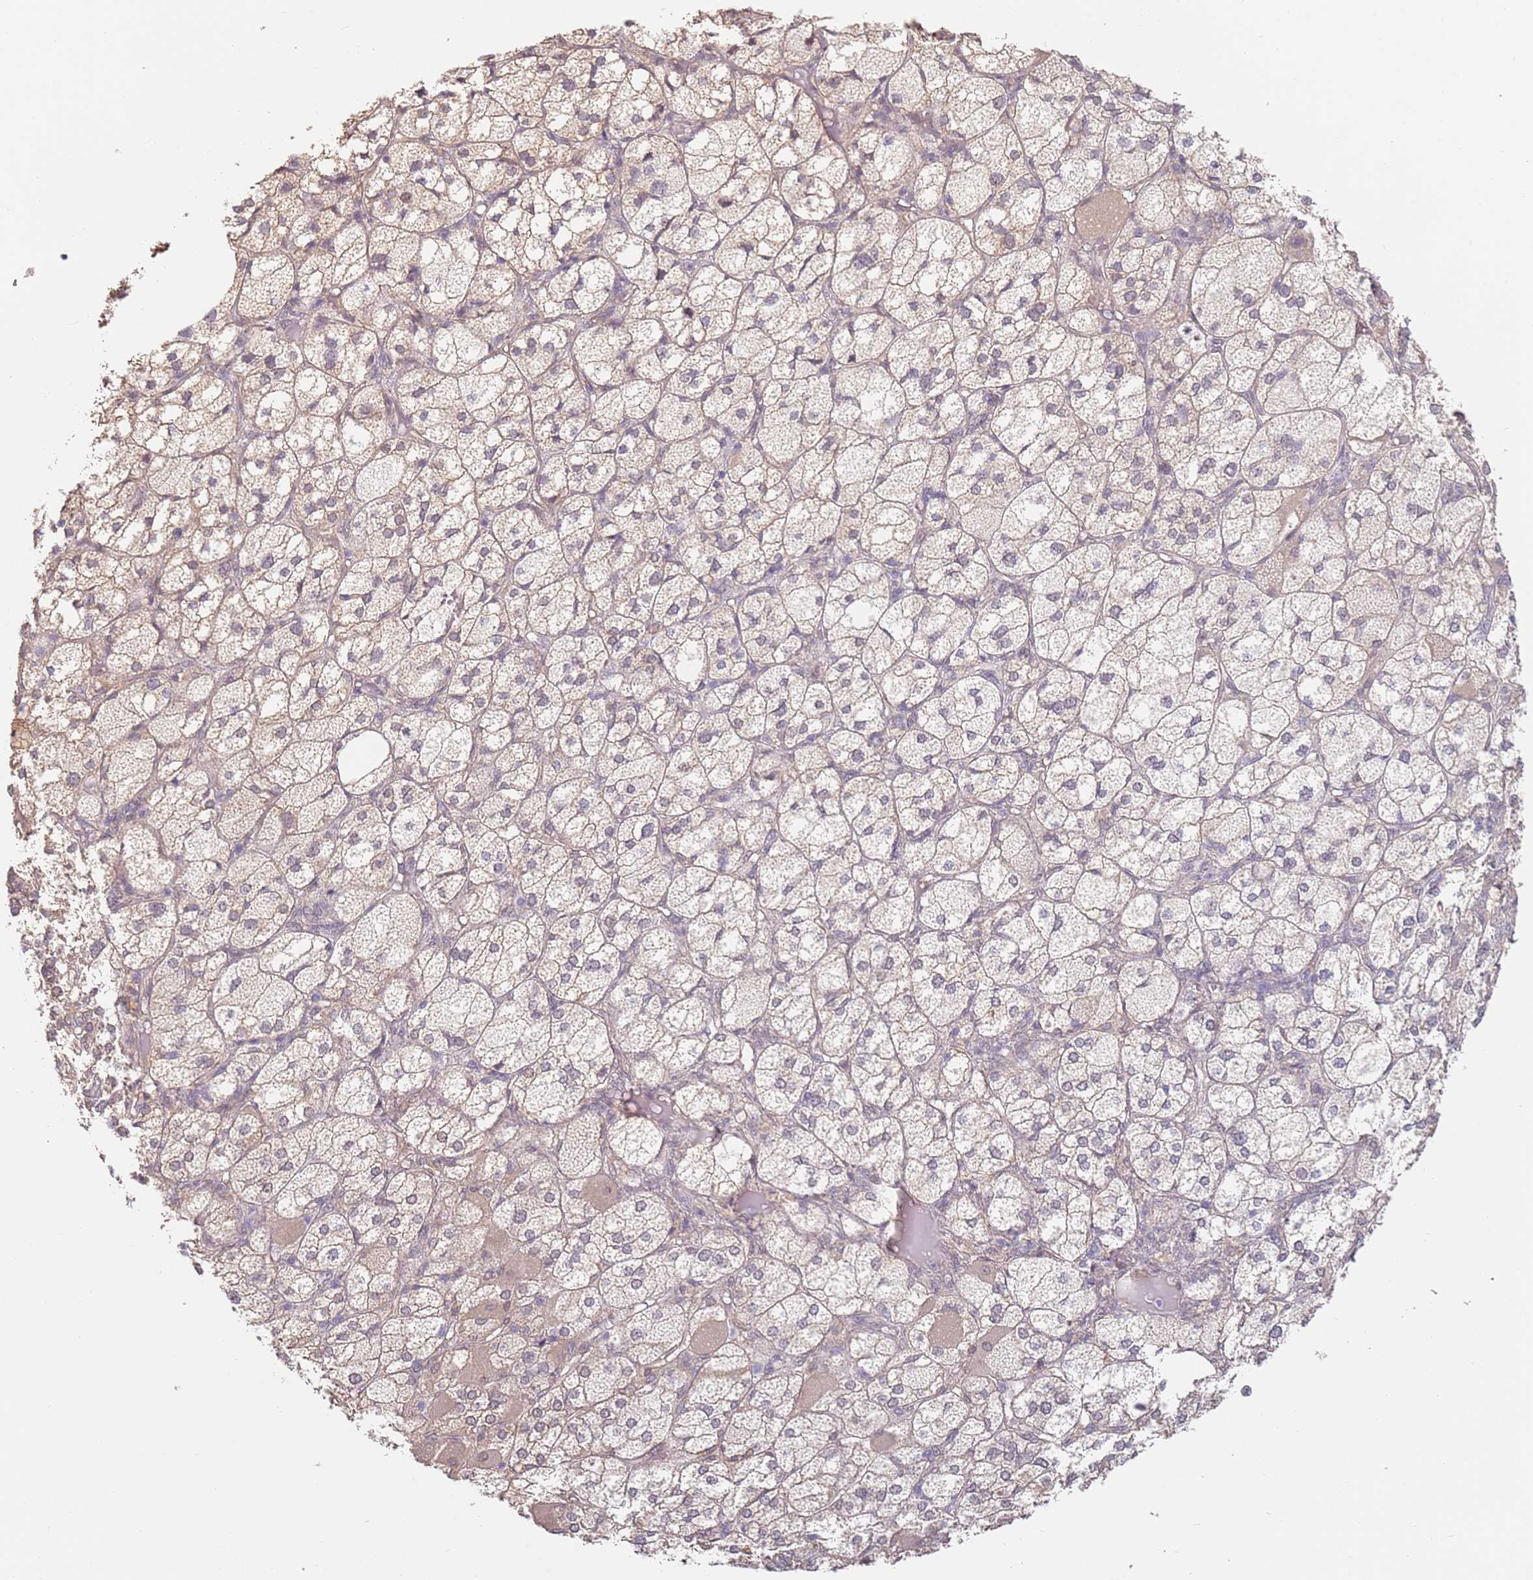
{"staining": {"intensity": "weak", "quantity": "25%-75%", "location": "cytoplasmic/membranous"}, "tissue": "adrenal gland", "cell_type": "Glandular cells", "image_type": "normal", "snomed": [{"axis": "morphology", "description": "Normal tissue, NOS"}, {"axis": "topography", "description": "Adrenal gland"}], "caption": "Protein staining by immunohistochemistry (IHC) displays weak cytoplasmic/membranous staining in about 25%-75% of glandular cells in unremarkable adrenal gland. (Stains: DAB (3,3'-diaminobenzidine) in brown, nuclei in blue, Microscopy: brightfield microscopy at high magnification).", "gene": "WDR93", "patient": {"sex": "female", "age": 61}}